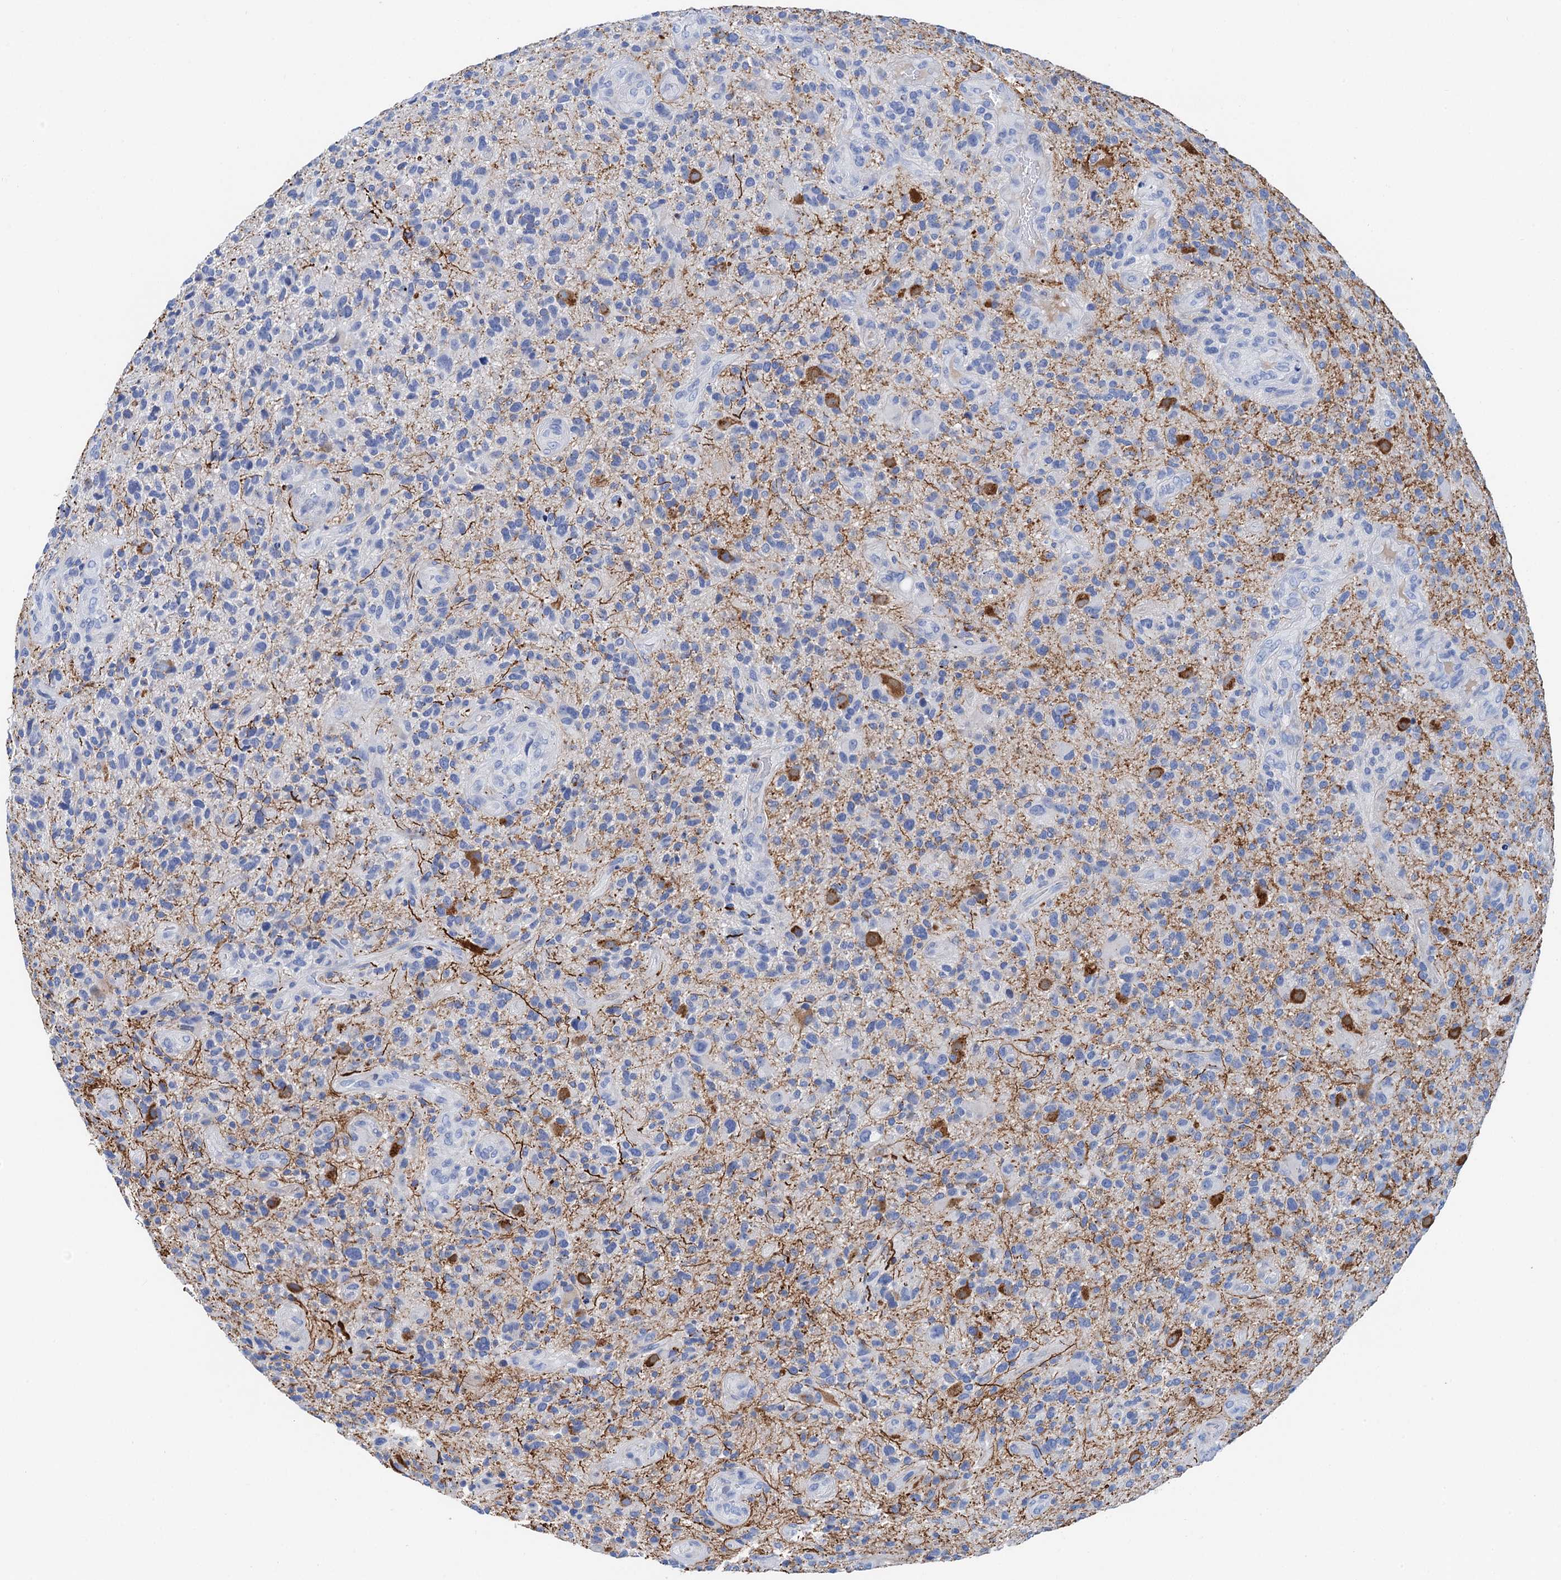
{"staining": {"intensity": "moderate", "quantity": "<25%", "location": "cytoplasmic/membranous"}, "tissue": "glioma", "cell_type": "Tumor cells", "image_type": "cancer", "snomed": [{"axis": "morphology", "description": "Glioma, malignant, High grade"}, {"axis": "topography", "description": "Brain"}], "caption": "A brown stain highlights moderate cytoplasmic/membranous positivity of a protein in human glioma tumor cells.", "gene": "NLRP10", "patient": {"sex": "male", "age": 47}}